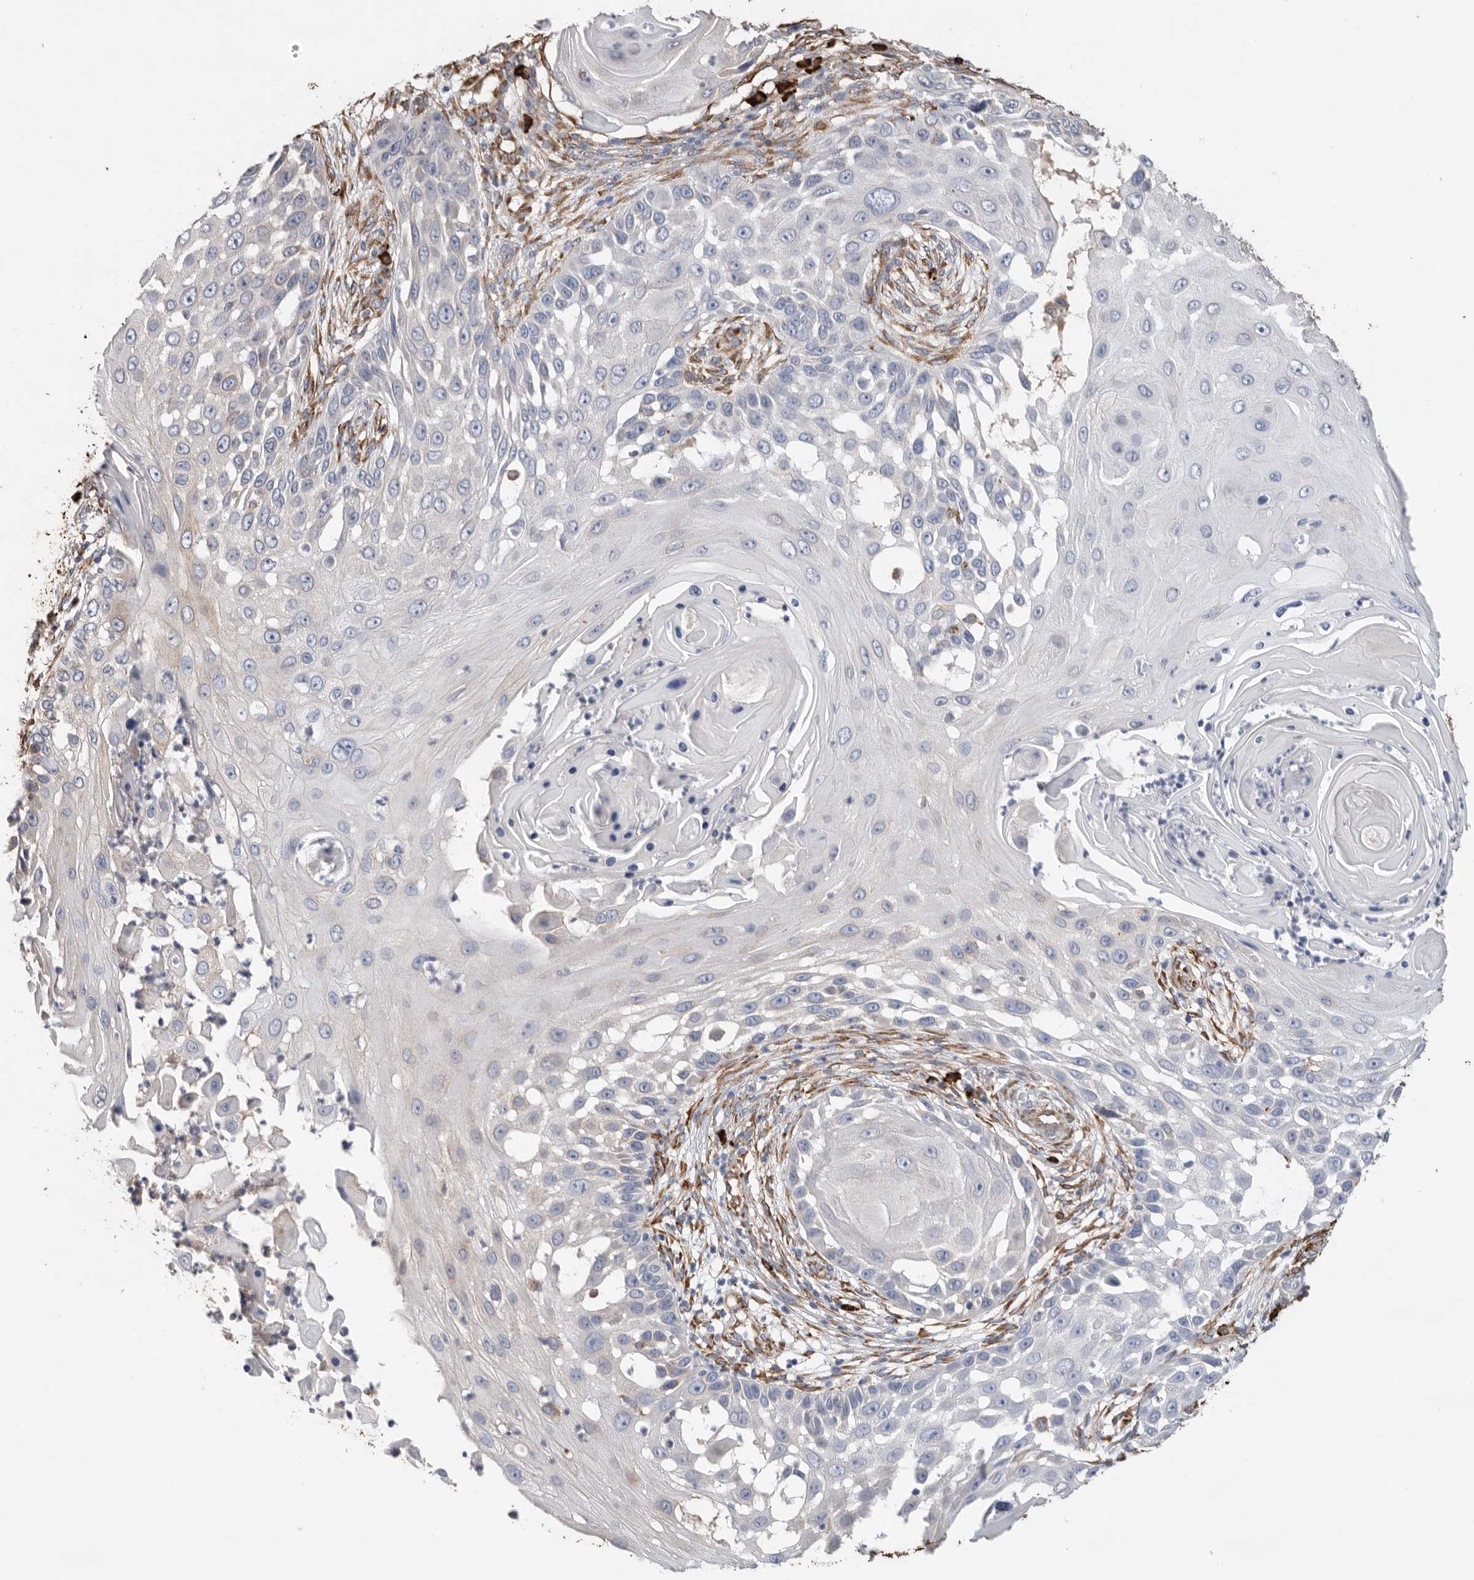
{"staining": {"intensity": "negative", "quantity": "none", "location": "none"}, "tissue": "skin cancer", "cell_type": "Tumor cells", "image_type": "cancer", "snomed": [{"axis": "morphology", "description": "Squamous cell carcinoma, NOS"}, {"axis": "topography", "description": "Skin"}], "caption": "Immunohistochemistry (IHC) of human skin cancer (squamous cell carcinoma) shows no expression in tumor cells.", "gene": "BLOC1S5", "patient": {"sex": "female", "age": 44}}